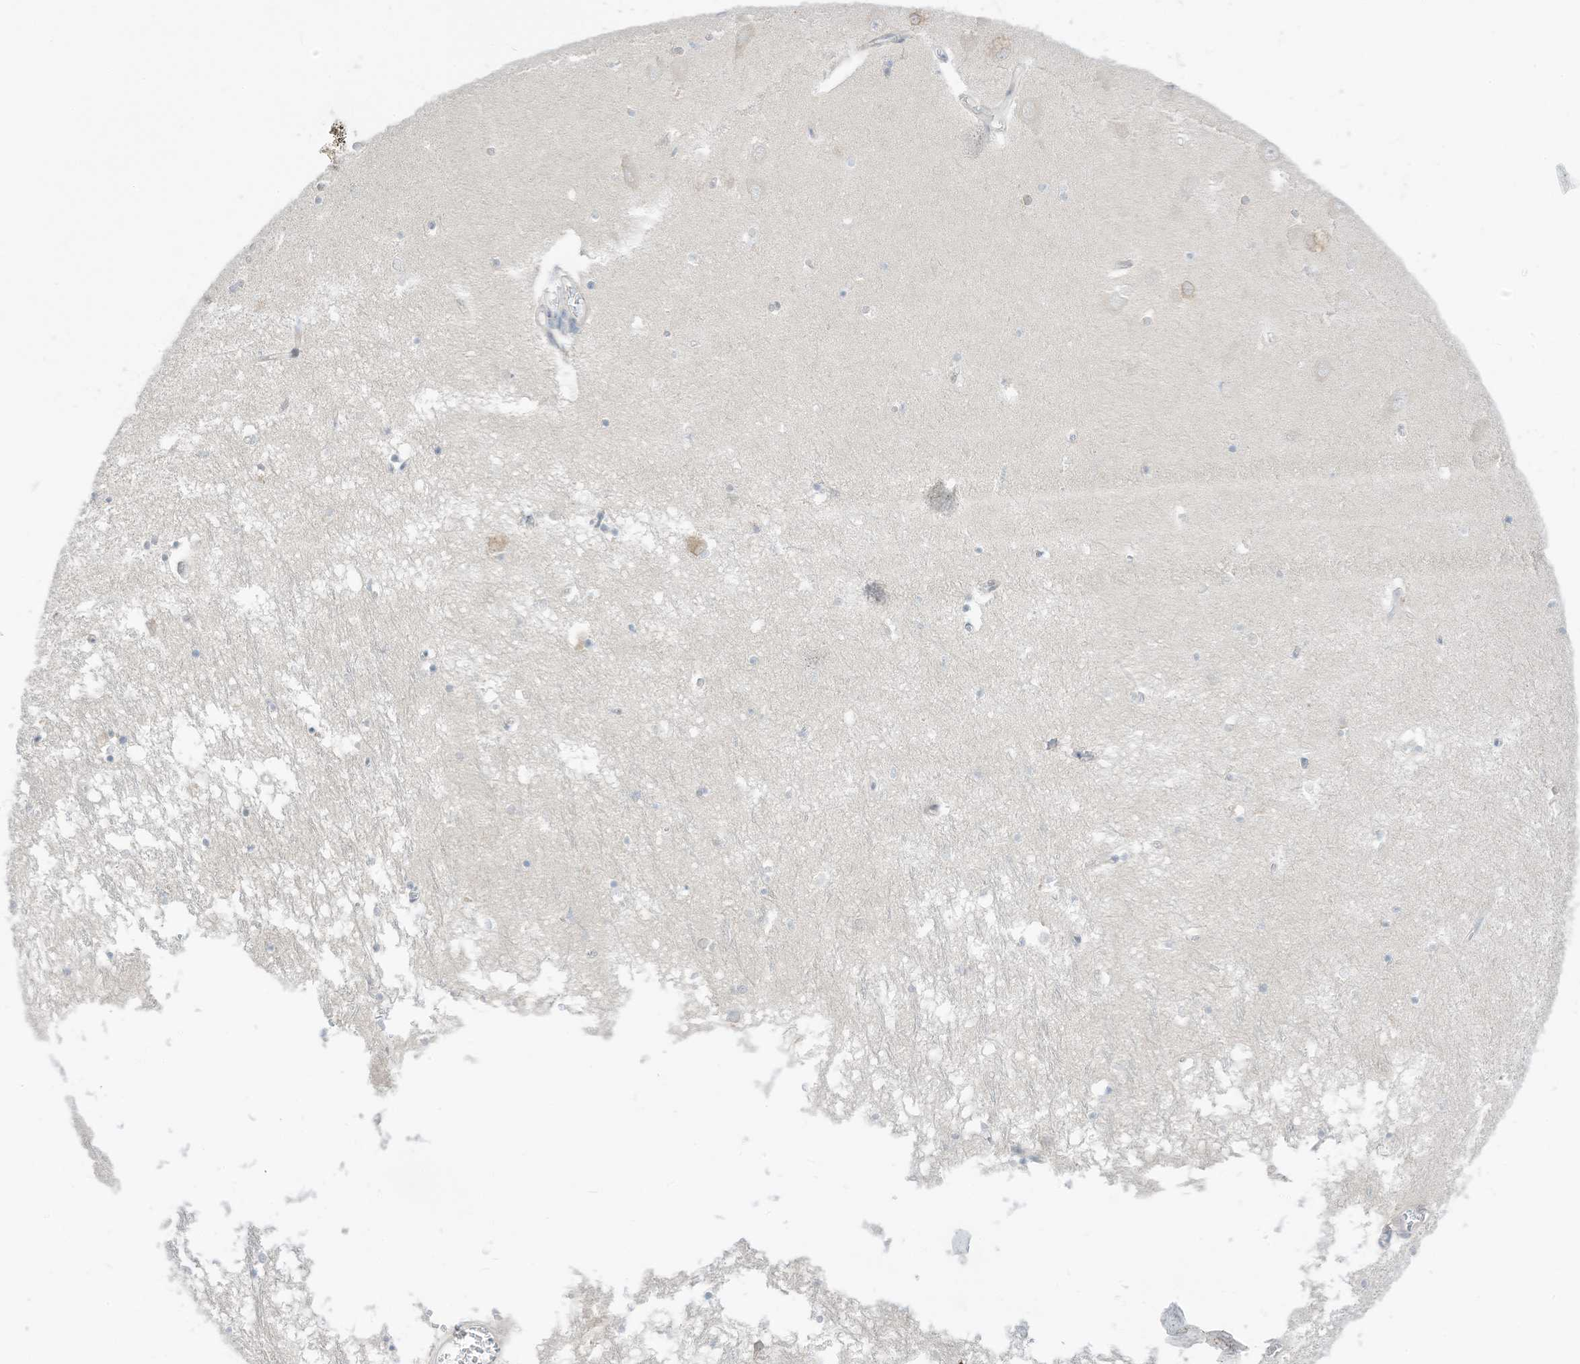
{"staining": {"intensity": "negative", "quantity": "none", "location": "none"}, "tissue": "hippocampus", "cell_type": "Glial cells", "image_type": "normal", "snomed": [{"axis": "morphology", "description": "Normal tissue, NOS"}, {"axis": "topography", "description": "Hippocampus"}], "caption": "This is an immunohistochemistry (IHC) micrograph of normal human hippocampus. There is no expression in glial cells.", "gene": "ASPRV1", "patient": {"sex": "male", "age": 70}}